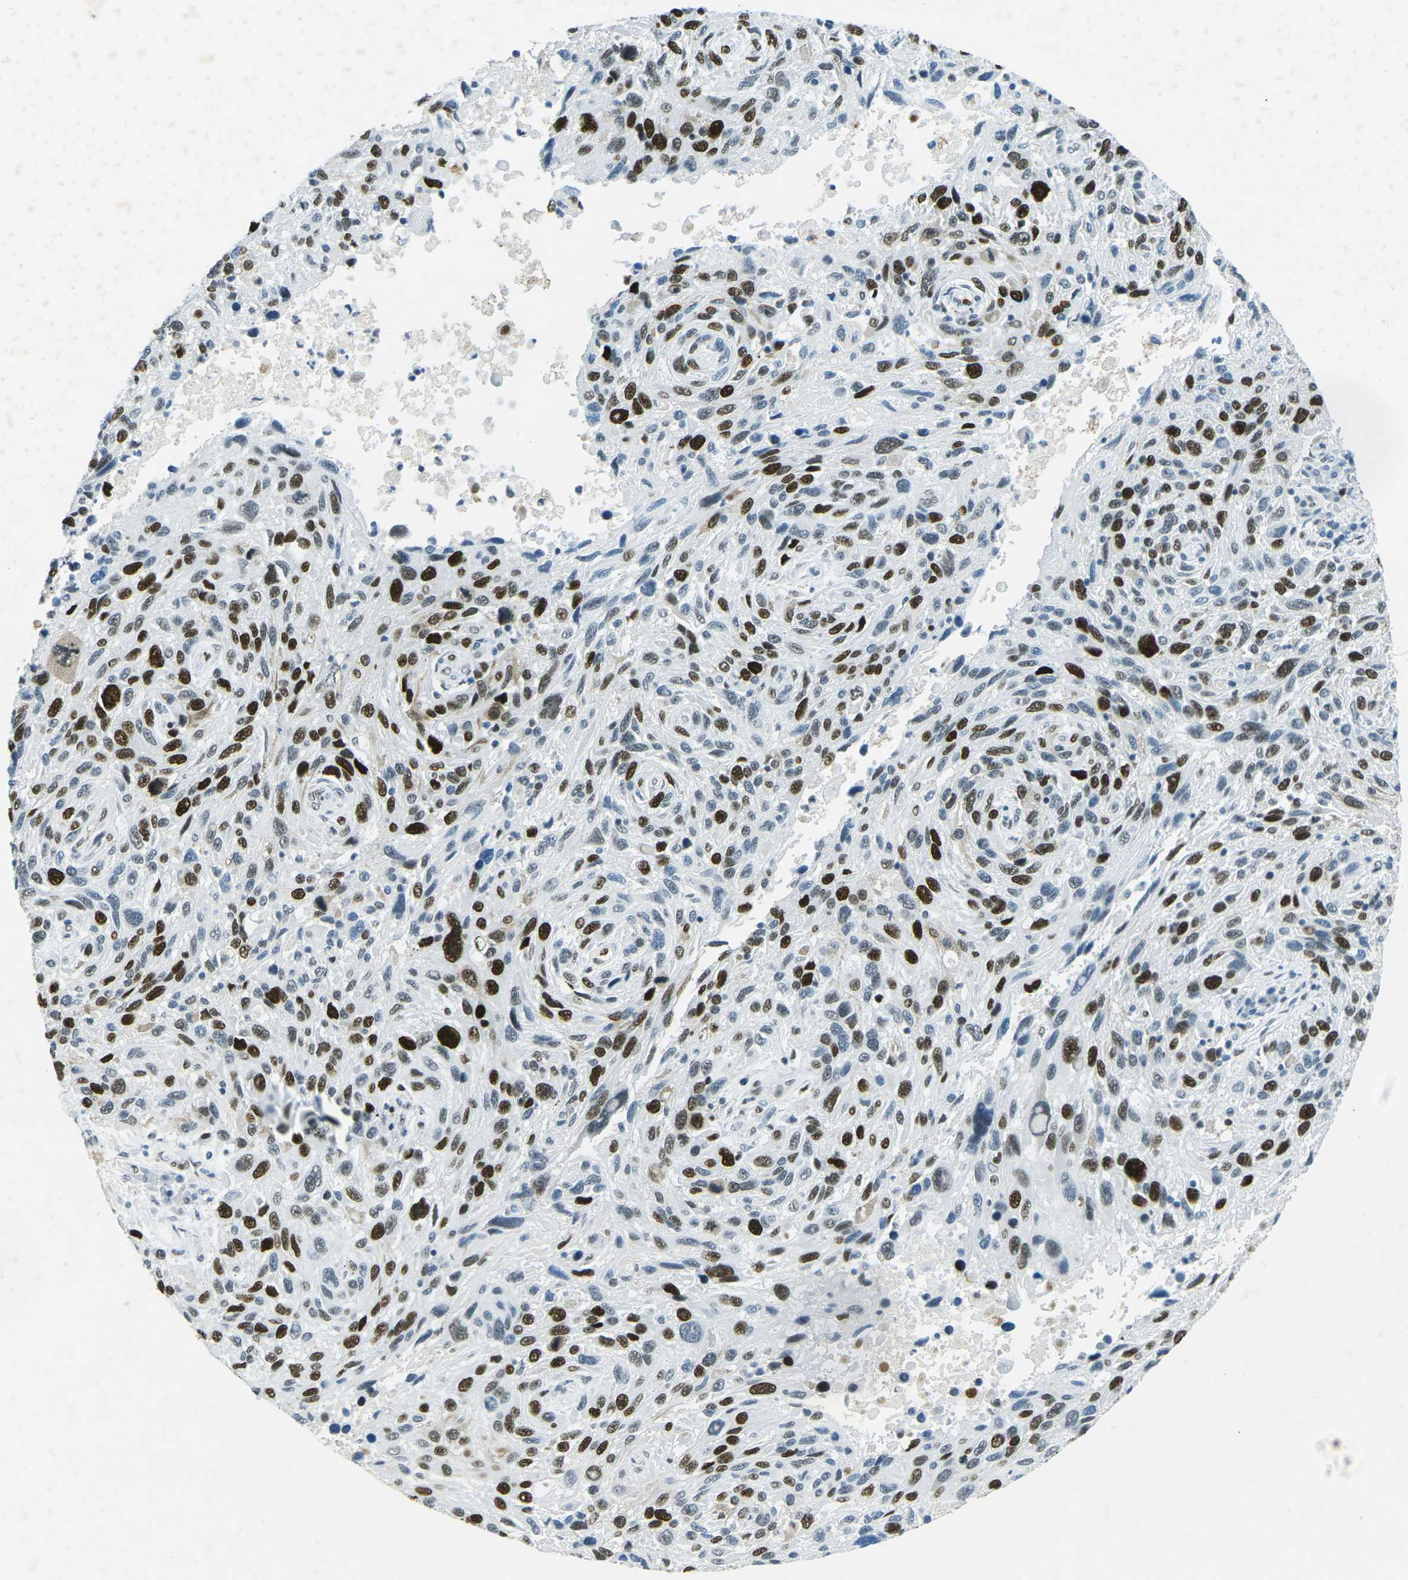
{"staining": {"intensity": "strong", "quantity": ">75%", "location": "nuclear"}, "tissue": "melanoma", "cell_type": "Tumor cells", "image_type": "cancer", "snomed": [{"axis": "morphology", "description": "Malignant melanoma, NOS"}, {"axis": "topography", "description": "Skin"}], "caption": "Immunohistochemistry (IHC) staining of melanoma, which displays high levels of strong nuclear expression in approximately >75% of tumor cells indicating strong nuclear protein positivity. The staining was performed using DAB (brown) for protein detection and nuclei were counterstained in hematoxylin (blue).", "gene": "RB1", "patient": {"sex": "male", "age": 53}}